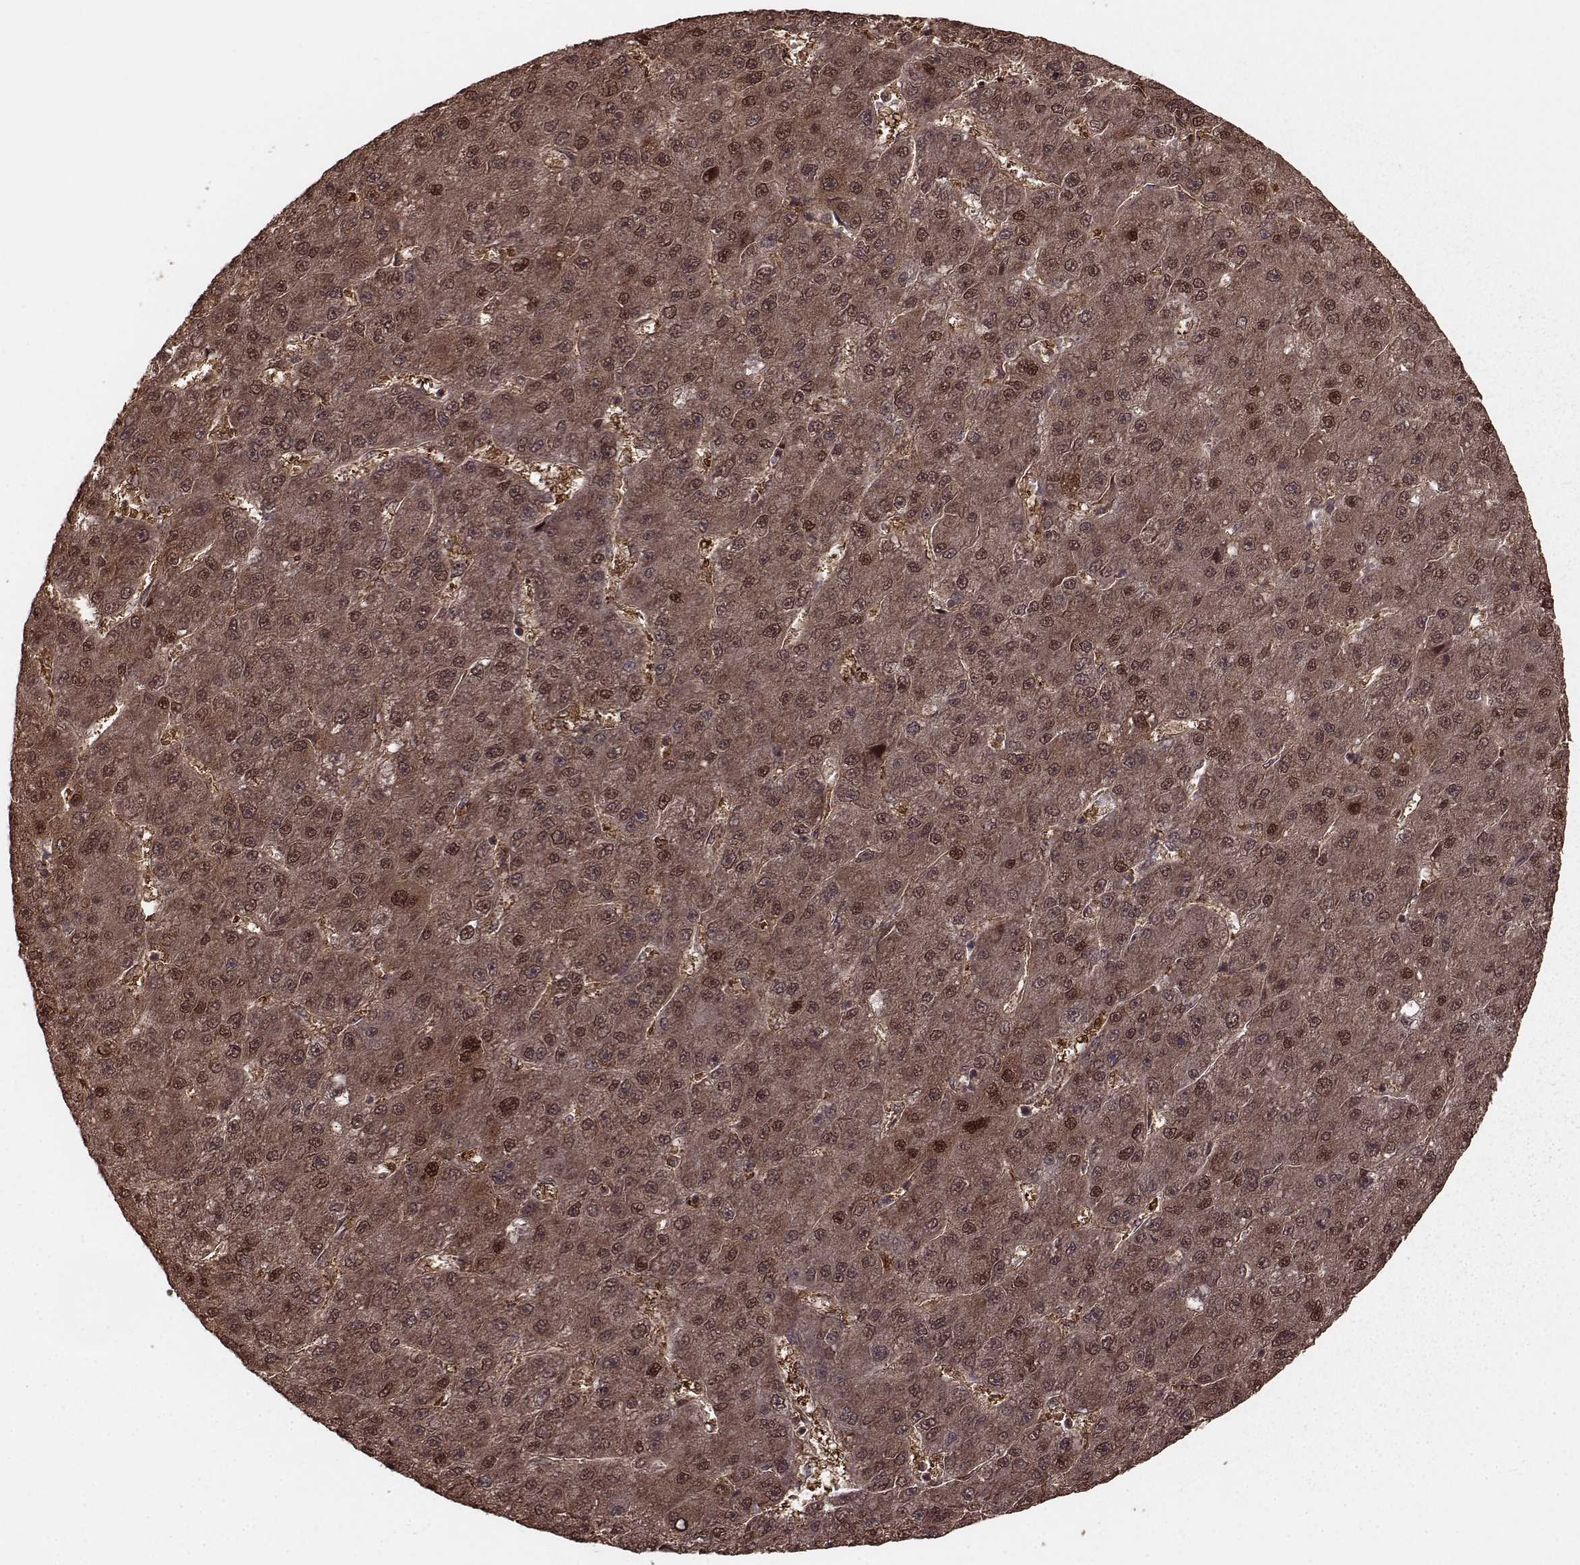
{"staining": {"intensity": "moderate", "quantity": ">75%", "location": "cytoplasmic/membranous,nuclear"}, "tissue": "liver cancer", "cell_type": "Tumor cells", "image_type": "cancer", "snomed": [{"axis": "morphology", "description": "Carcinoma, Hepatocellular, NOS"}, {"axis": "topography", "description": "Liver"}], "caption": "Protein staining exhibits moderate cytoplasmic/membranous and nuclear expression in about >75% of tumor cells in liver cancer (hepatocellular carcinoma).", "gene": "GSS", "patient": {"sex": "male", "age": 67}}